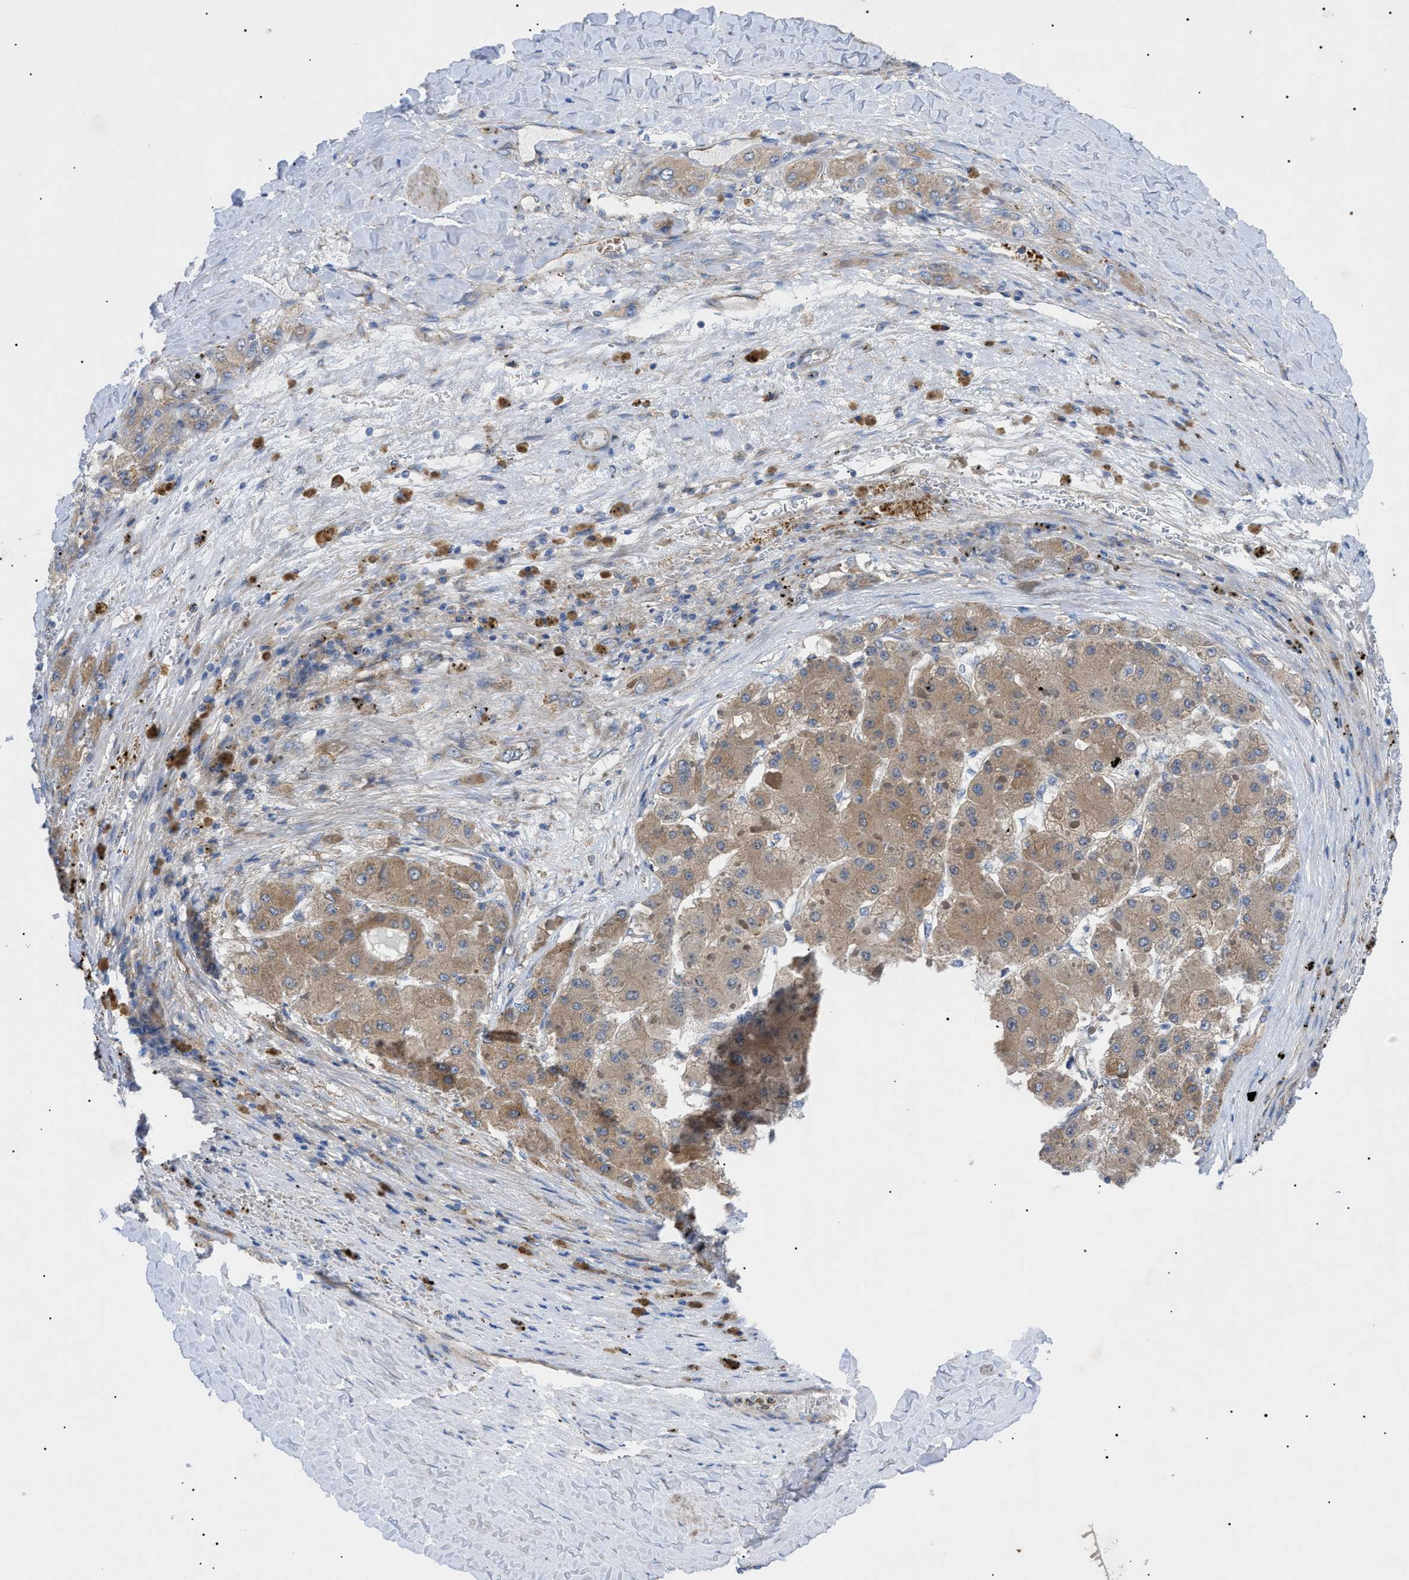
{"staining": {"intensity": "moderate", "quantity": ">75%", "location": "cytoplasmic/membranous"}, "tissue": "liver cancer", "cell_type": "Tumor cells", "image_type": "cancer", "snomed": [{"axis": "morphology", "description": "Carcinoma, Hepatocellular, NOS"}, {"axis": "topography", "description": "Liver"}], "caption": "Moderate cytoplasmic/membranous protein expression is seen in about >75% of tumor cells in hepatocellular carcinoma (liver).", "gene": "HSPB8", "patient": {"sex": "female", "age": 73}}